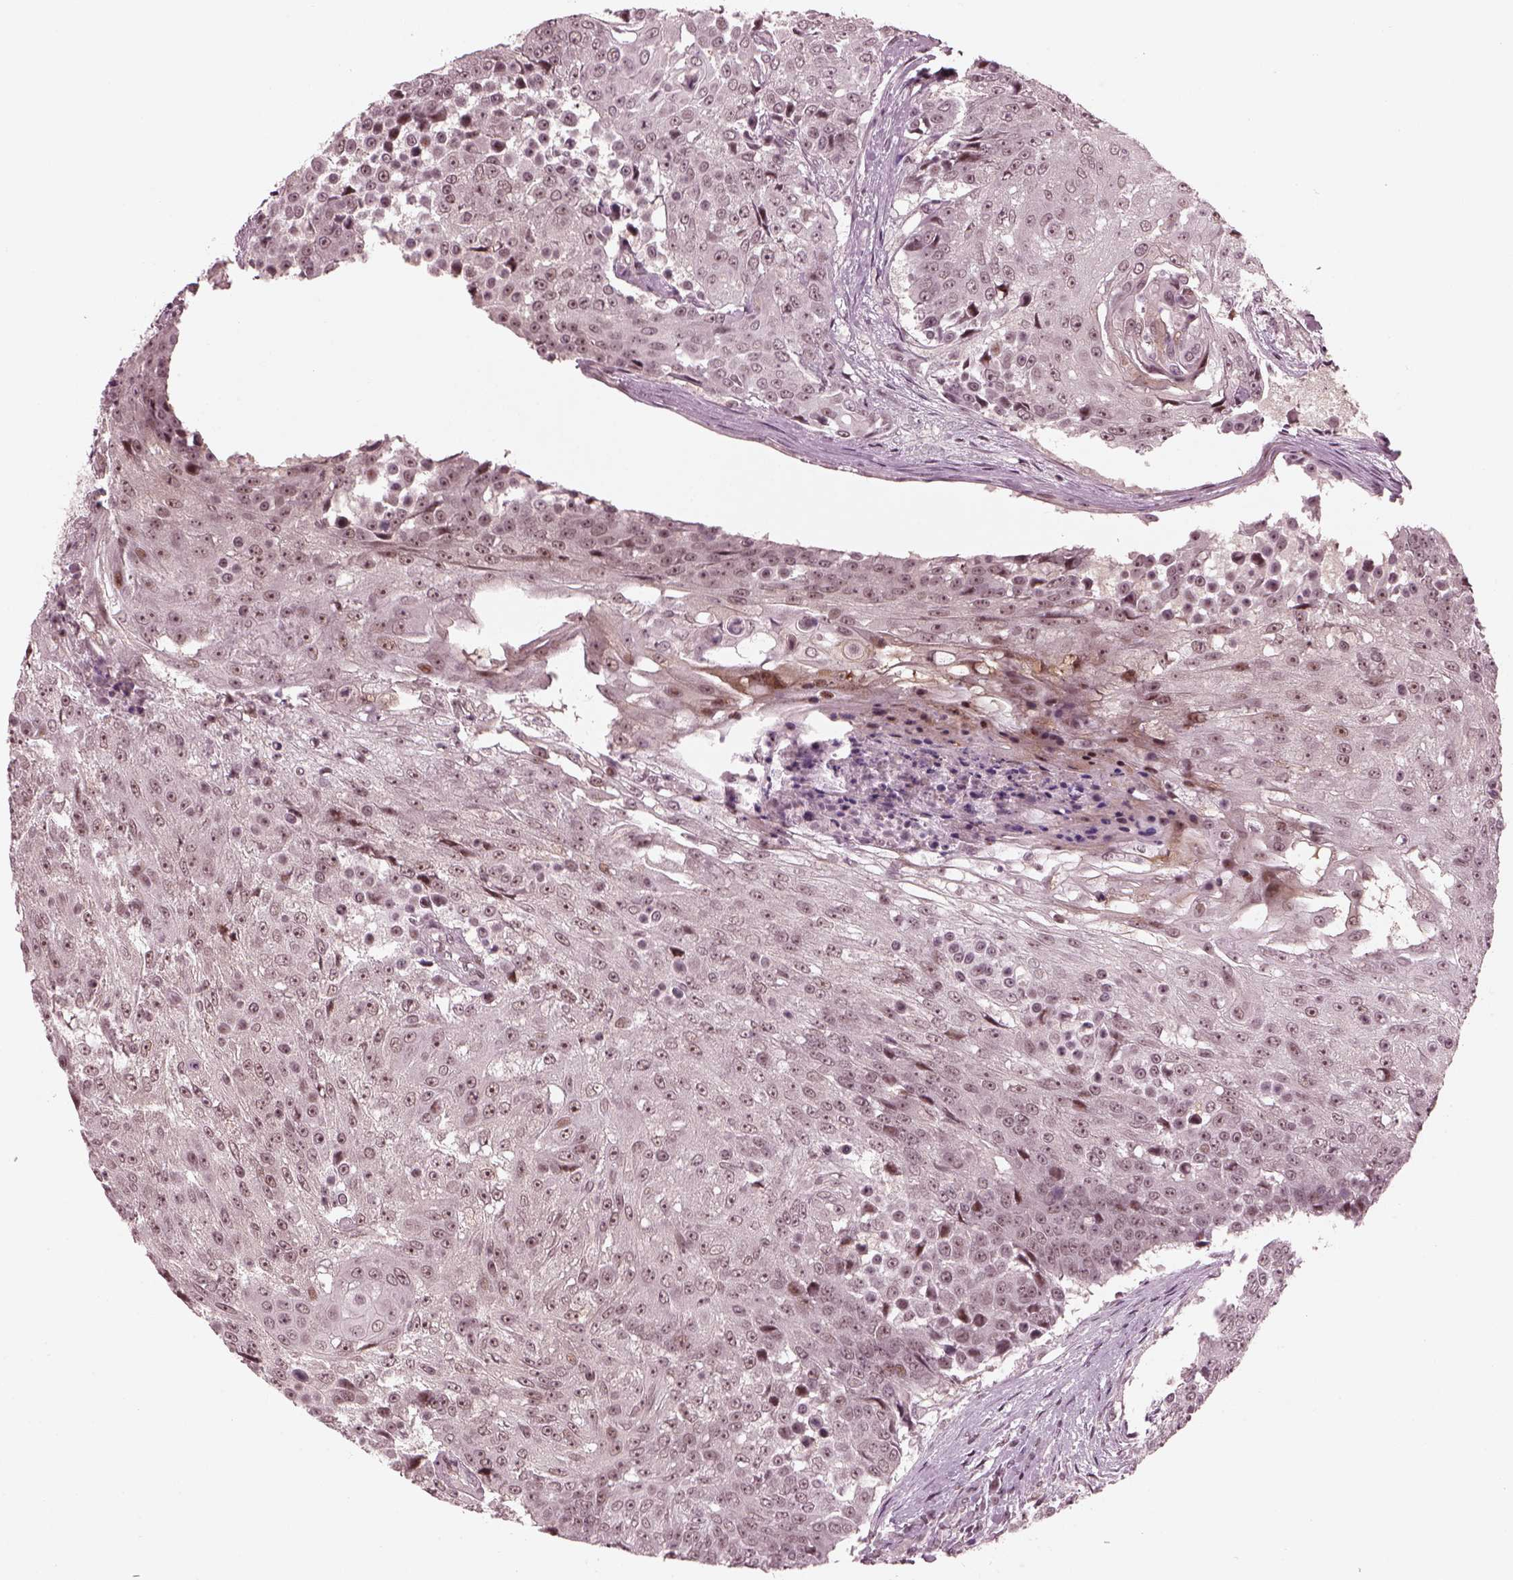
{"staining": {"intensity": "negative", "quantity": "none", "location": "none"}, "tissue": "urothelial cancer", "cell_type": "Tumor cells", "image_type": "cancer", "snomed": [{"axis": "morphology", "description": "Urothelial carcinoma, High grade"}, {"axis": "topography", "description": "Urinary bladder"}], "caption": "Urothelial cancer was stained to show a protein in brown. There is no significant positivity in tumor cells.", "gene": "TRIB3", "patient": {"sex": "female", "age": 63}}